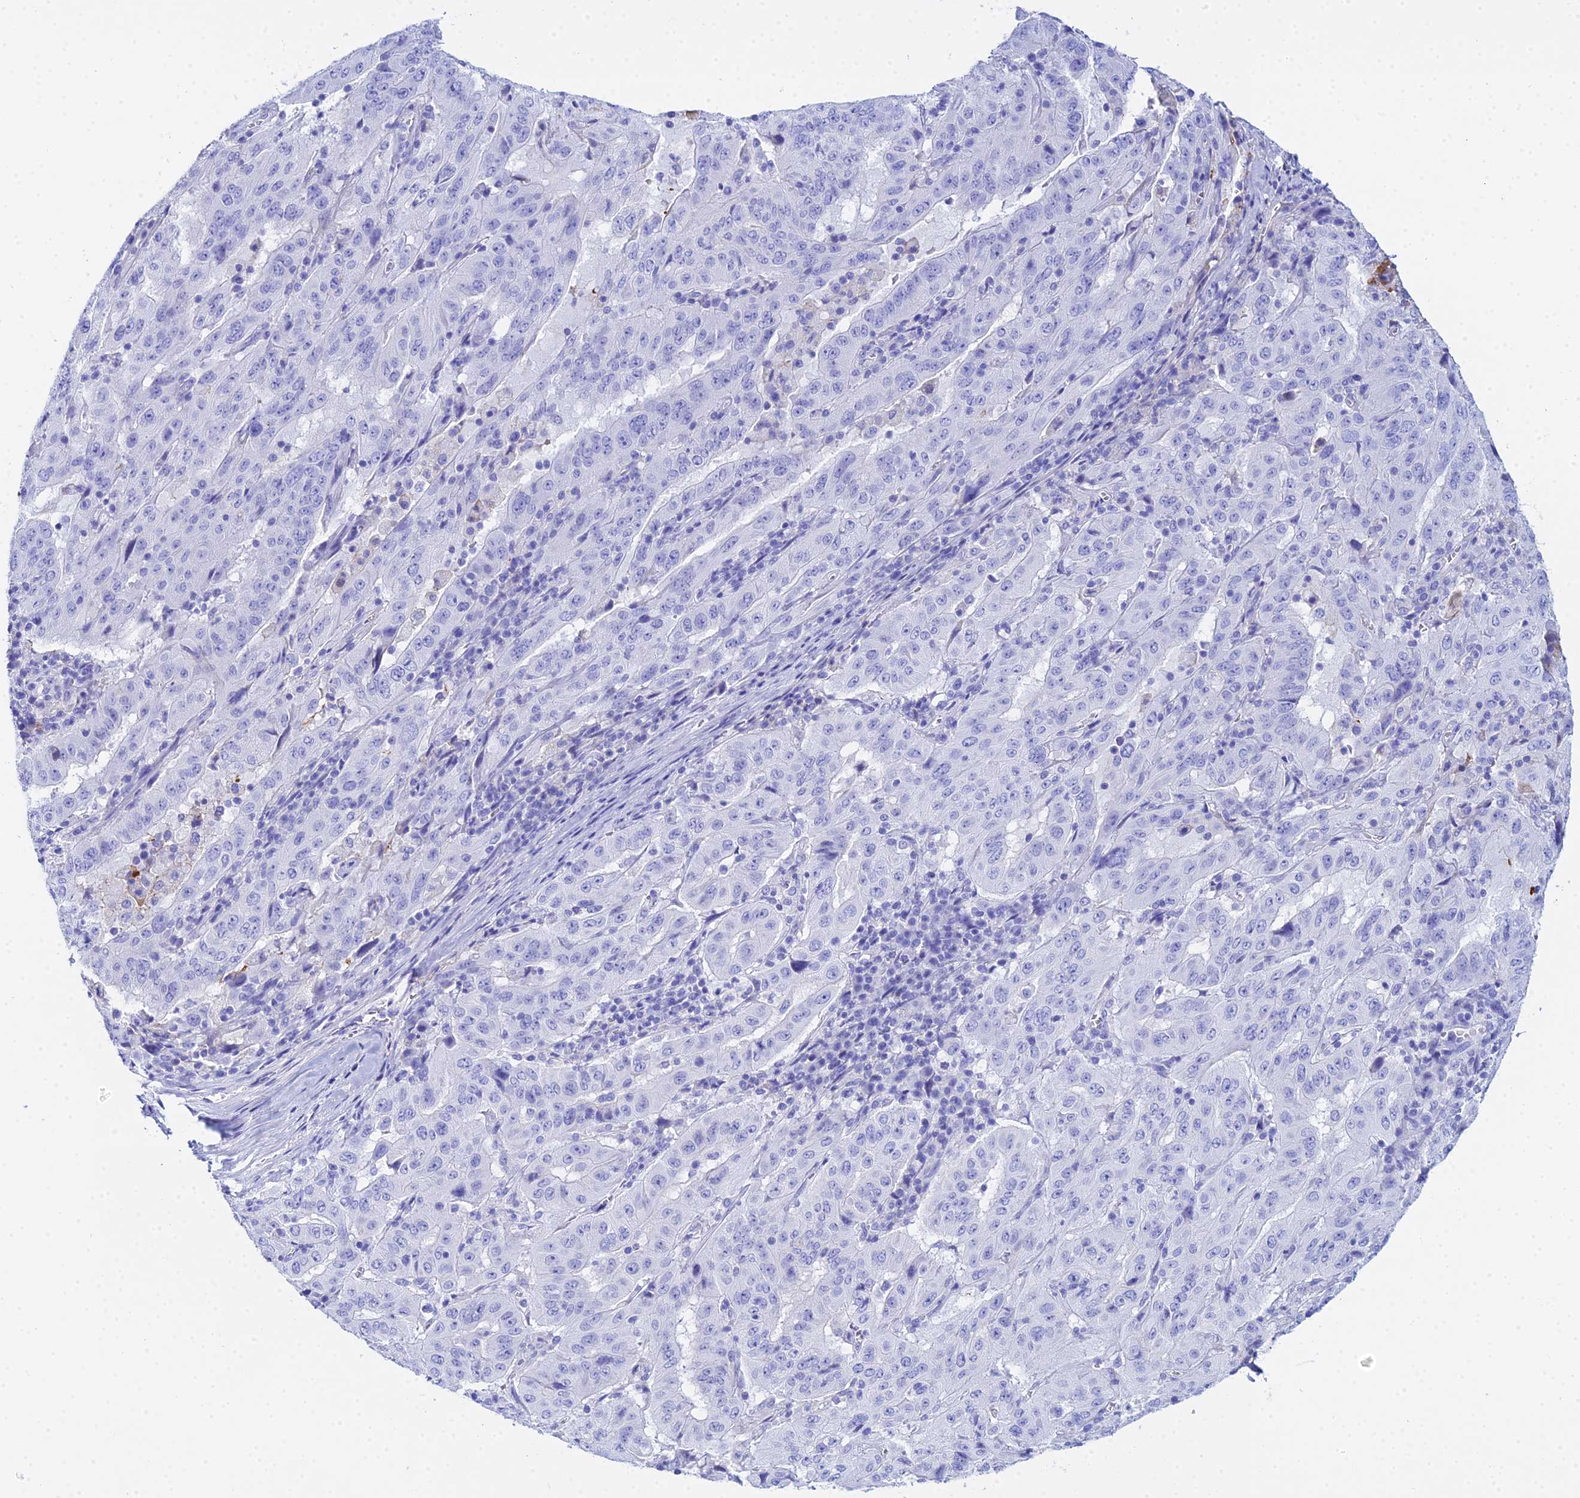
{"staining": {"intensity": "negative", "quantity": "none", "location": "none"}, "tissue": "pancreatic cancer", "cell_type": "Tumor cells", "image_type": "cancer", "snomed": [{"axis": "morphology", "description": "Adenocarcinoma, NOS"}, {"axis": "topography", "description": "Pancreas"}], "caption": "High magnification brightfield microscopy of adenocarcinoma (pancreatic) stained with DAB (brown) and counterstained with hematoxylin (blue): tumor cells show no significant expression.", "gene": "CELA3A", "patient": {"sex": "male", "age": 63}}